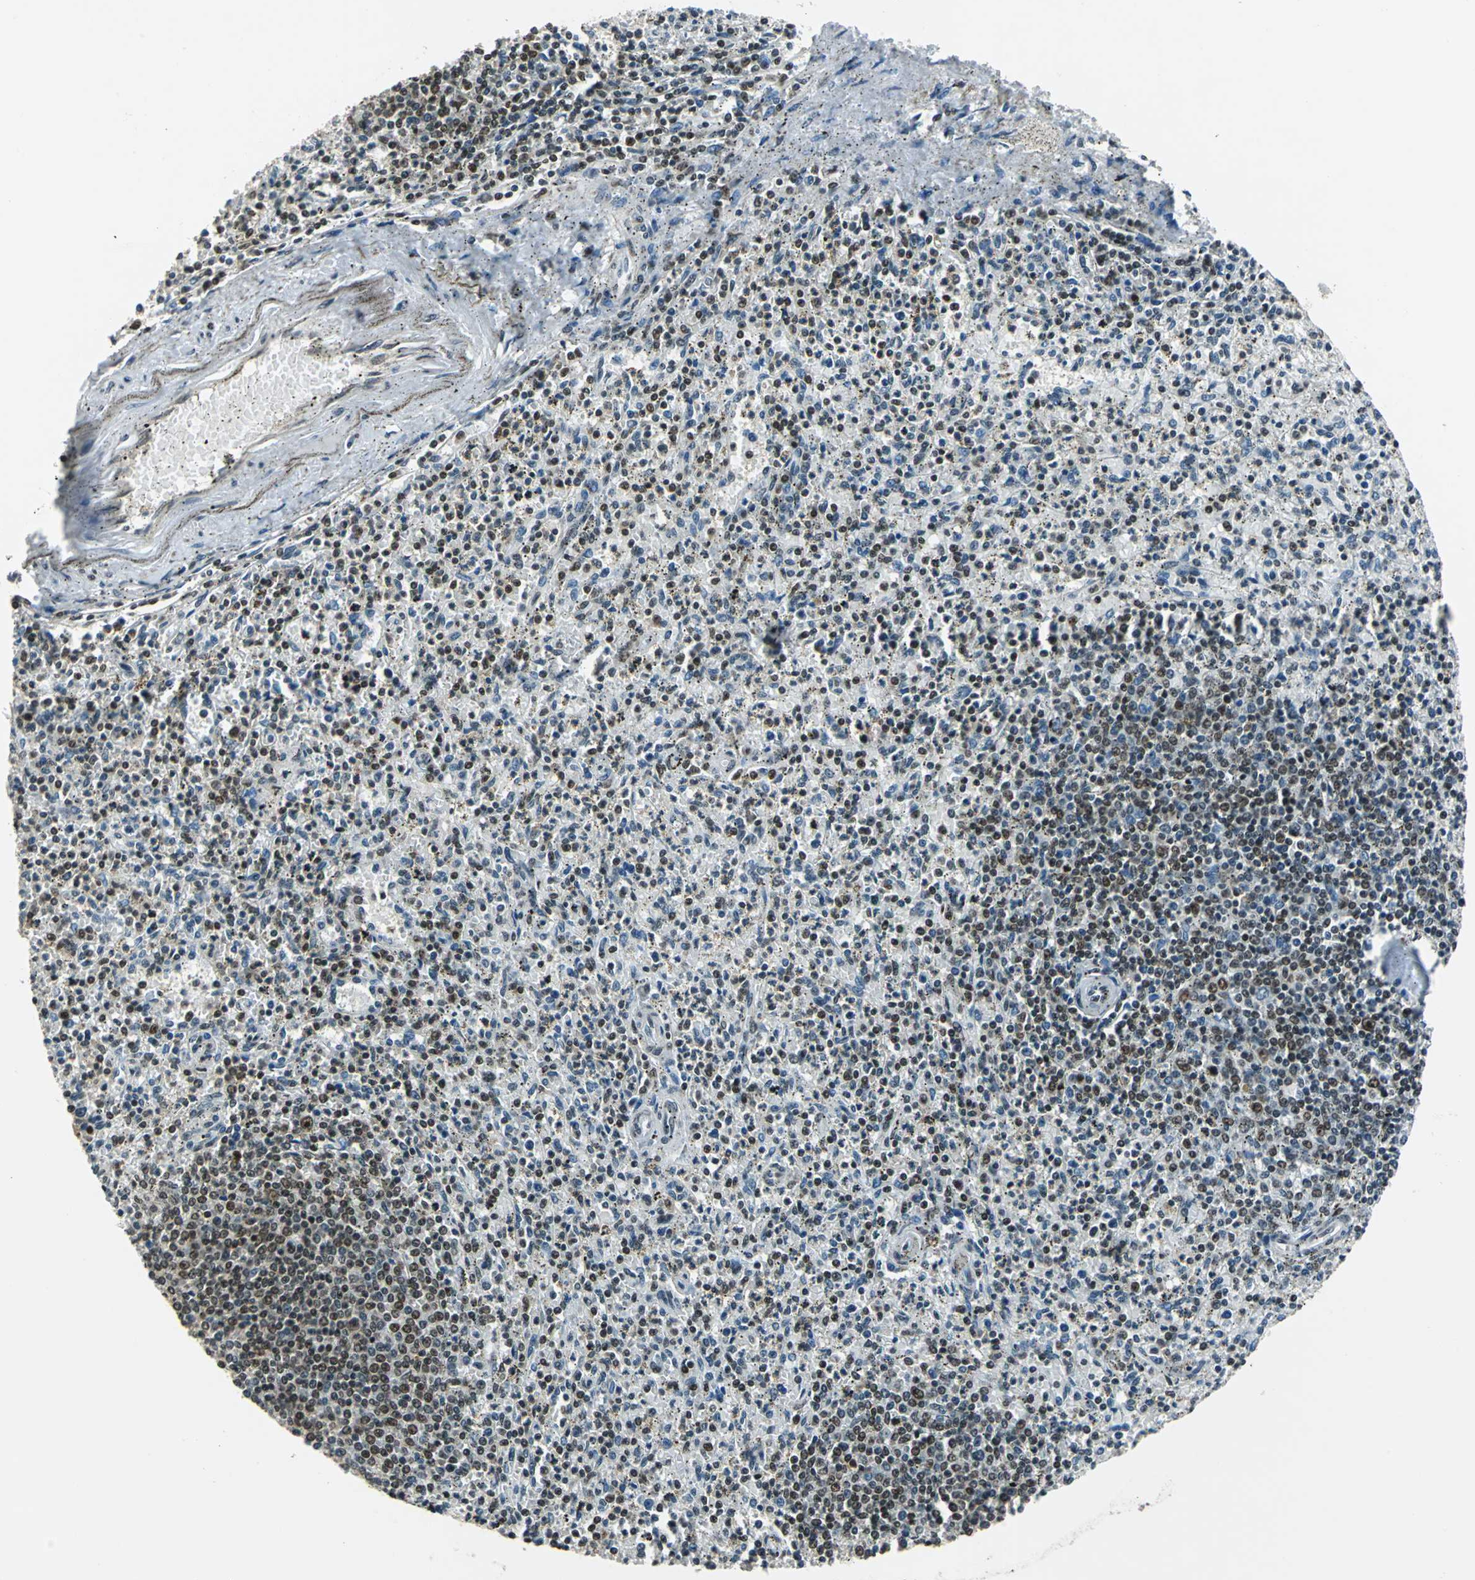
{"staining": {"intensity": "moderate", "quantity": "25%-75%", "location": "nuclear"}, "tissue": "spleen", "cell_type": "Cells in red pulp", "image_type": "normal", "snomed": [{"axis": "morphology", "description": "Normal tissue, NOS"}, {"axis": "topography", "description": "Spleen"}], "caption": "This photomicrograph exhibits normal spleen stained with immunohistochemistry to label a protein in brown. The nuclear of cells in red pulp show moderate positivity for the protein. Nuclei are counter-stained blue.", "gene": "BCLAF1", "patient": {"sex": "male", "age": 72}}